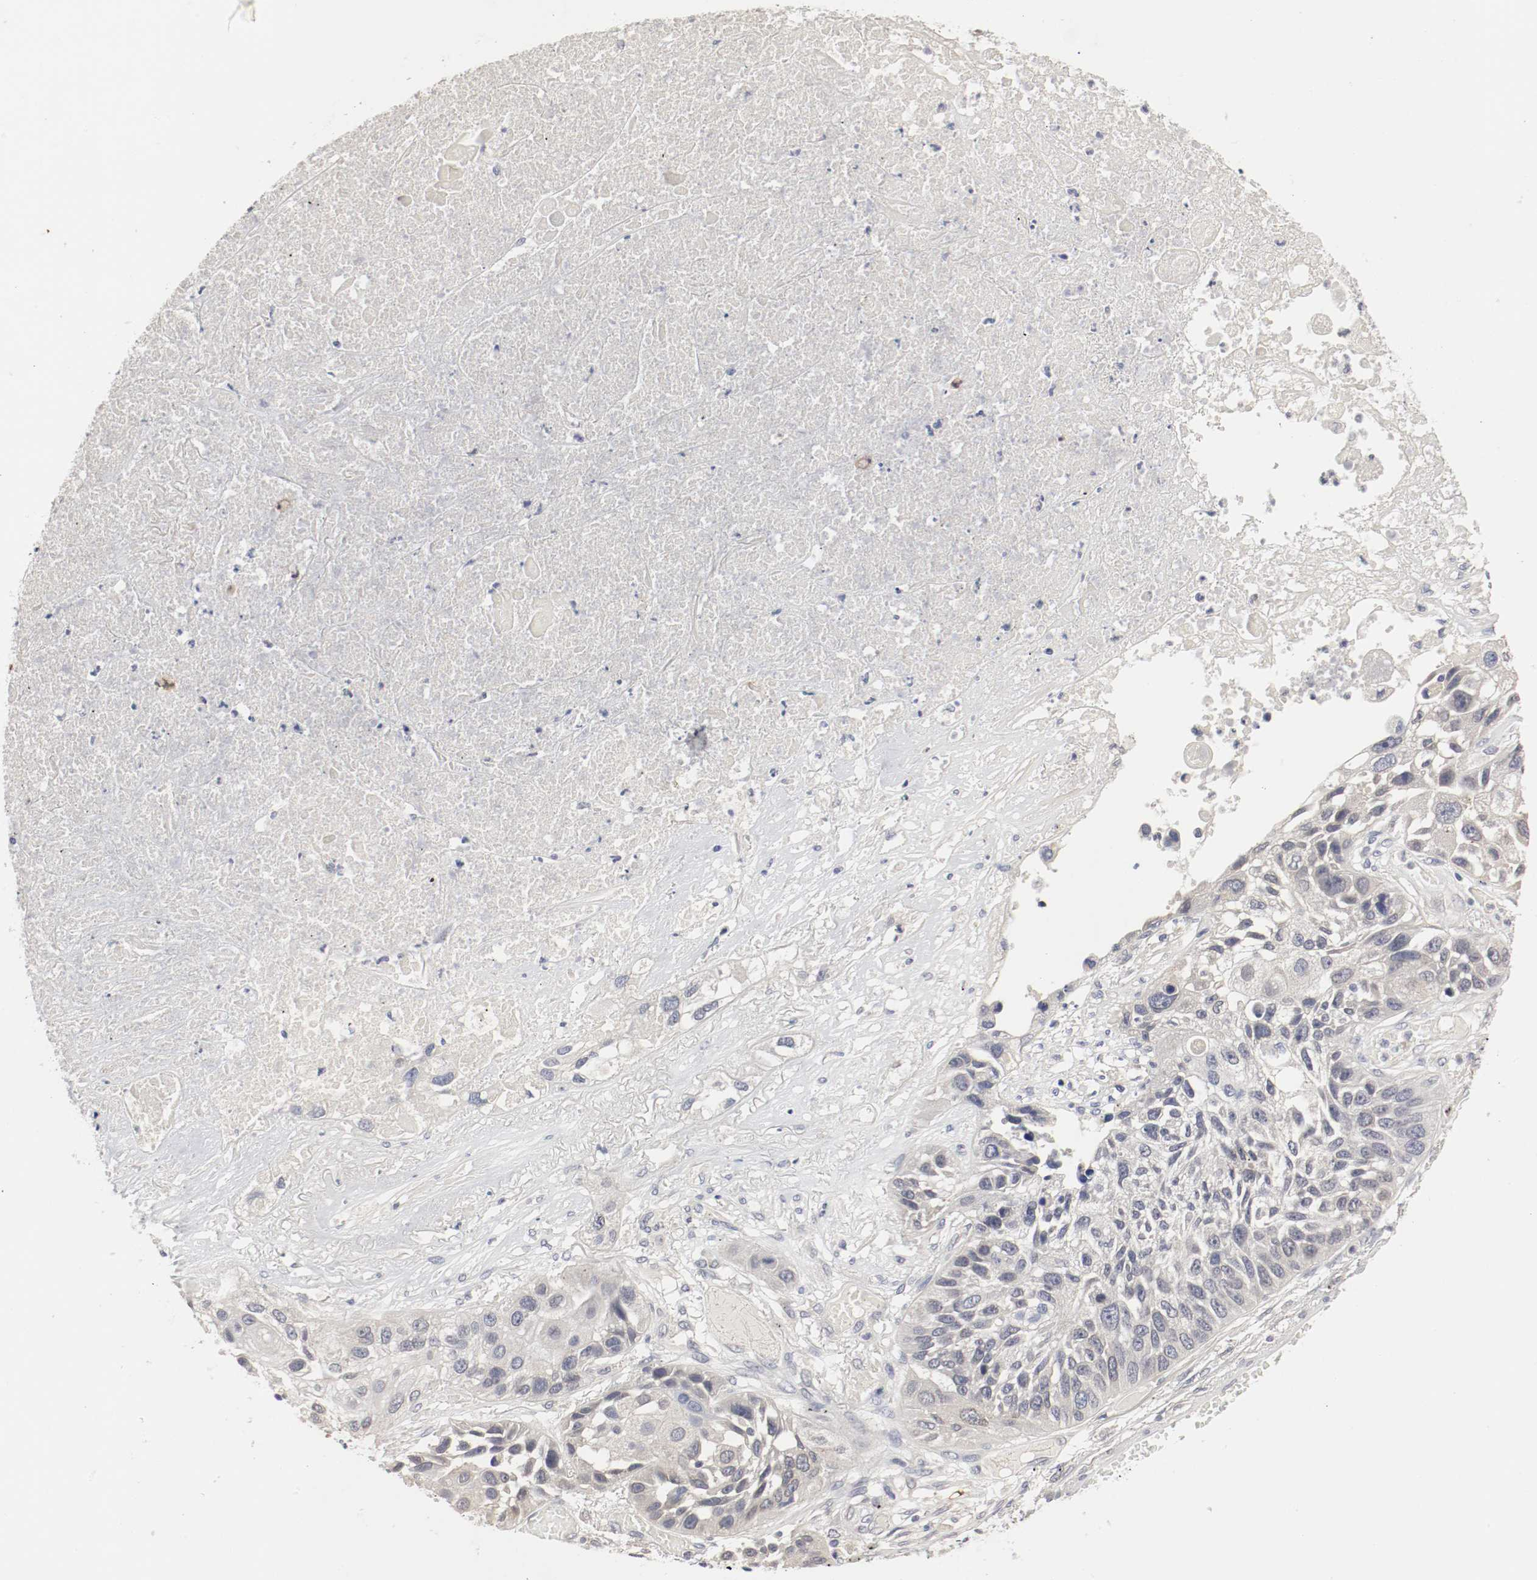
{"staining": {"intensity": "negative", "quantity": "none", "location": "none"}, "tissue": "lung cancer", "cell_type": "Tumor cells", "image_type": "cancer", "snomed": [{"axis": "morphology", "description": "Squamous cell carcinoma, NOS"}, {"axis": "topography", "description": "Lung"}], "caption": "Immunohistochemistry (IHC) of human lung cancer displays no positivity in tumor cells. The staining is performed using DAB (3,3'-diaminobenzidine) brown chromogen with nuclei counter-stained in using hematoxylin.", "gene": "CEBPE", "patient": {"sex": "male", "age": 71}}